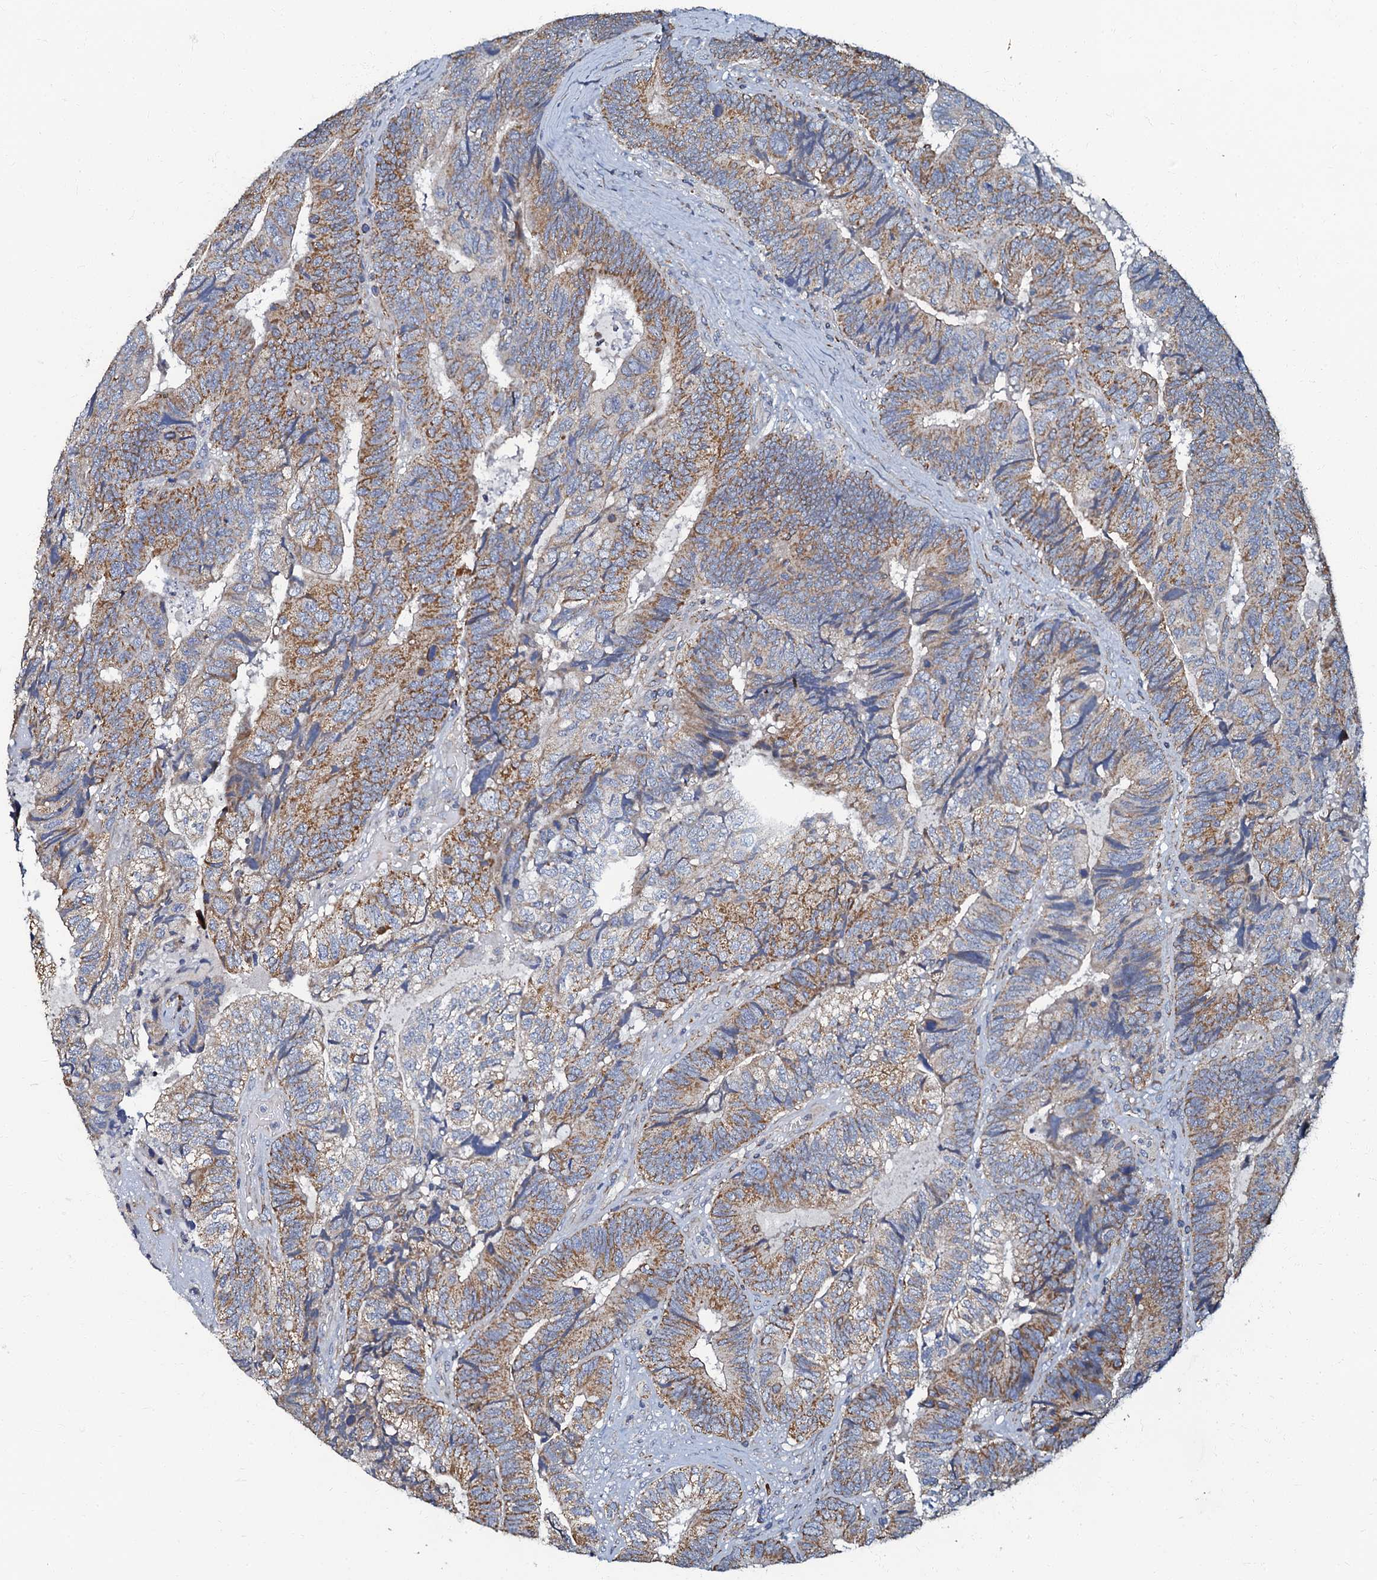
{"staining": {"intensity": "moderate", "quantity": ">75%", "location": "cytoplasmic/membranous"}, "tissue": "colorectal cancer", "cell_type": "Tumor cells", "image_type": "cancer", "snomed": [{"axis": "morphology", "description": "Adenocarcinoma, NOS"}, {"axis": "topography", "description": "Colon"}], "caption": "This image exhibits immunohistochemistry staining of human colorectal cancer, with medium moderate cytoplasmic/membranous expression in approximately >75% of tumor cells.", "gene": "NDUFA12", "patient": {"sex": "female", "age": 67}}